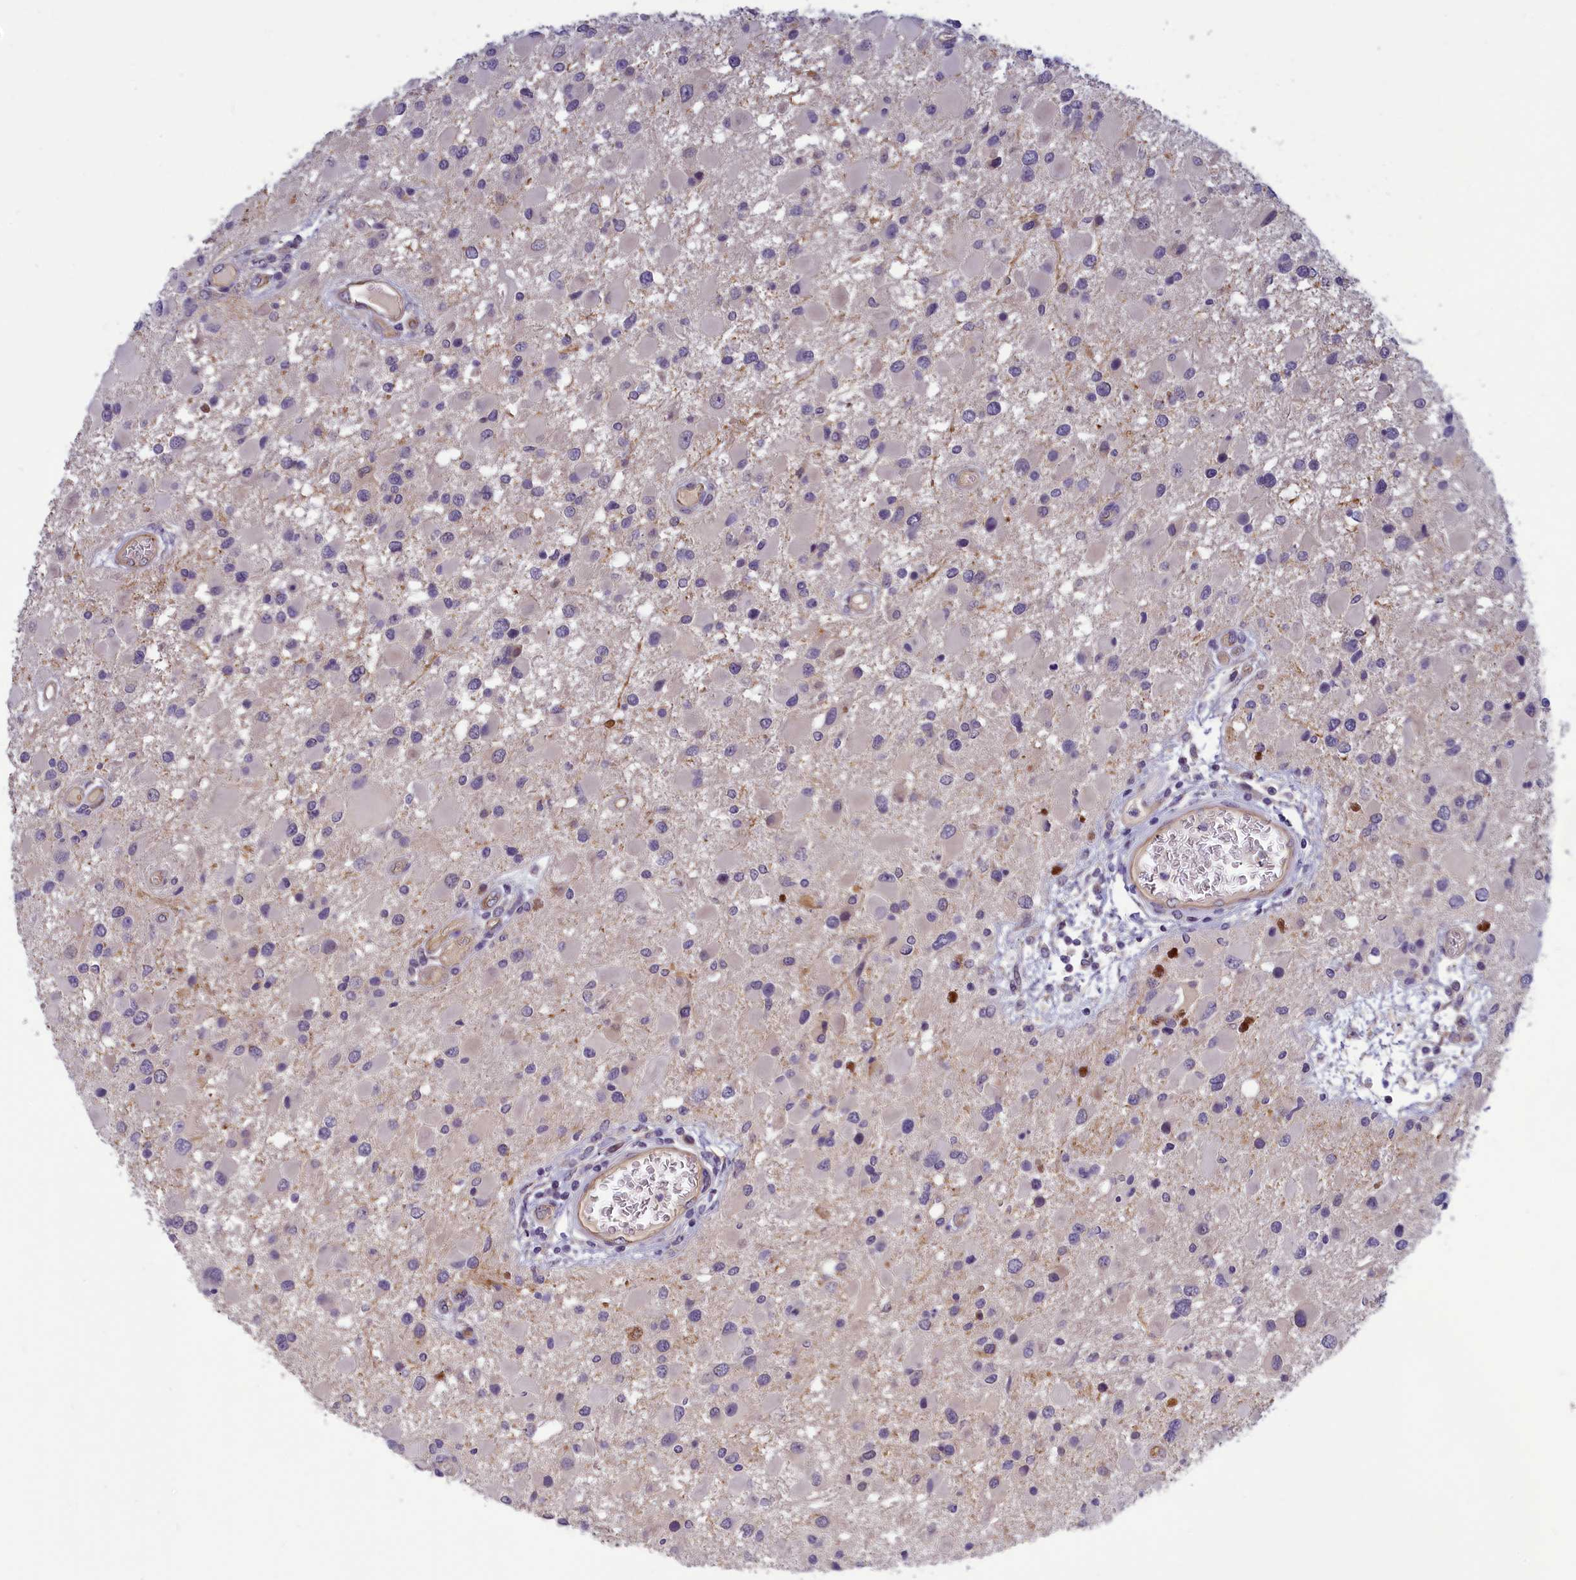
{"staining": {"intensity": "negative", "quantity": "none", "location": "none"}, "tissue": "glioma", "cell_type": "Tumor cells", "image_type": "cancer", "snomed": [{"axis": "morphology", "description": "Glioma, malignant, High grade"}, {"axis": "topography", "description": "Brain"}], "caption": "Glioma was stained to show a protein in brown. There is no significant staining in tumor cells.", "gene": "HECA", "patient": {"sex": "male", "age": 53}}